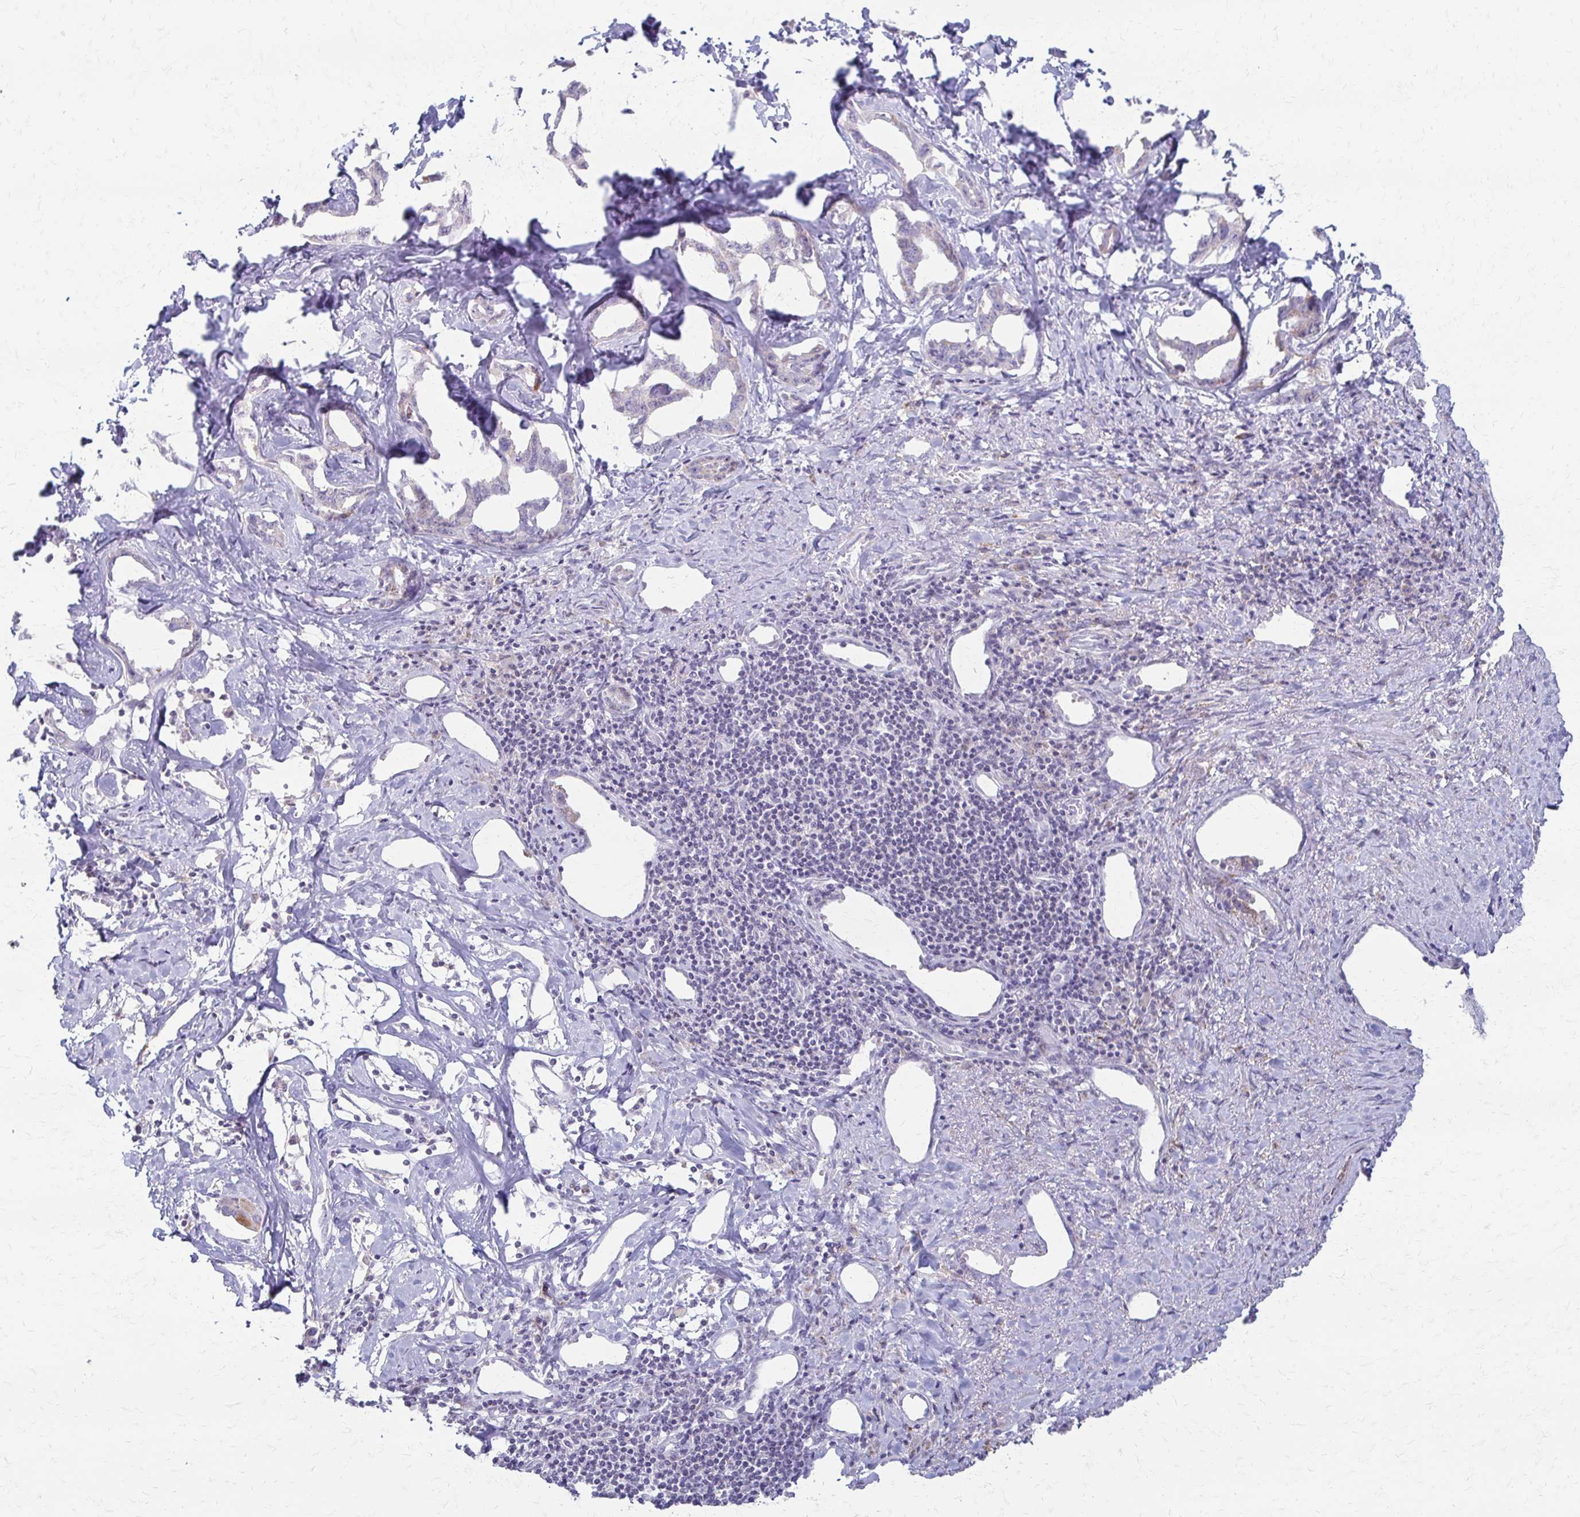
{"staining": {"intensity": "negative", "quantity": "none", "location": "none"}, "tissue": "liver cancer", "cell_type": "Tumor cells", "image_type": "cancer", "snomed": [{"axis": "morphology", "description": "Cholangiocarcinoma"}, {"axis": "topography", "description": "Liver"}], "caption": "Micrograph shows no protein expression in tumor cells of liver cancer tissue. (IHC, brightfield microscopy, high magnification).", "gene": "FCGR2B", "patient": {"sex": "male", "age": 59}}